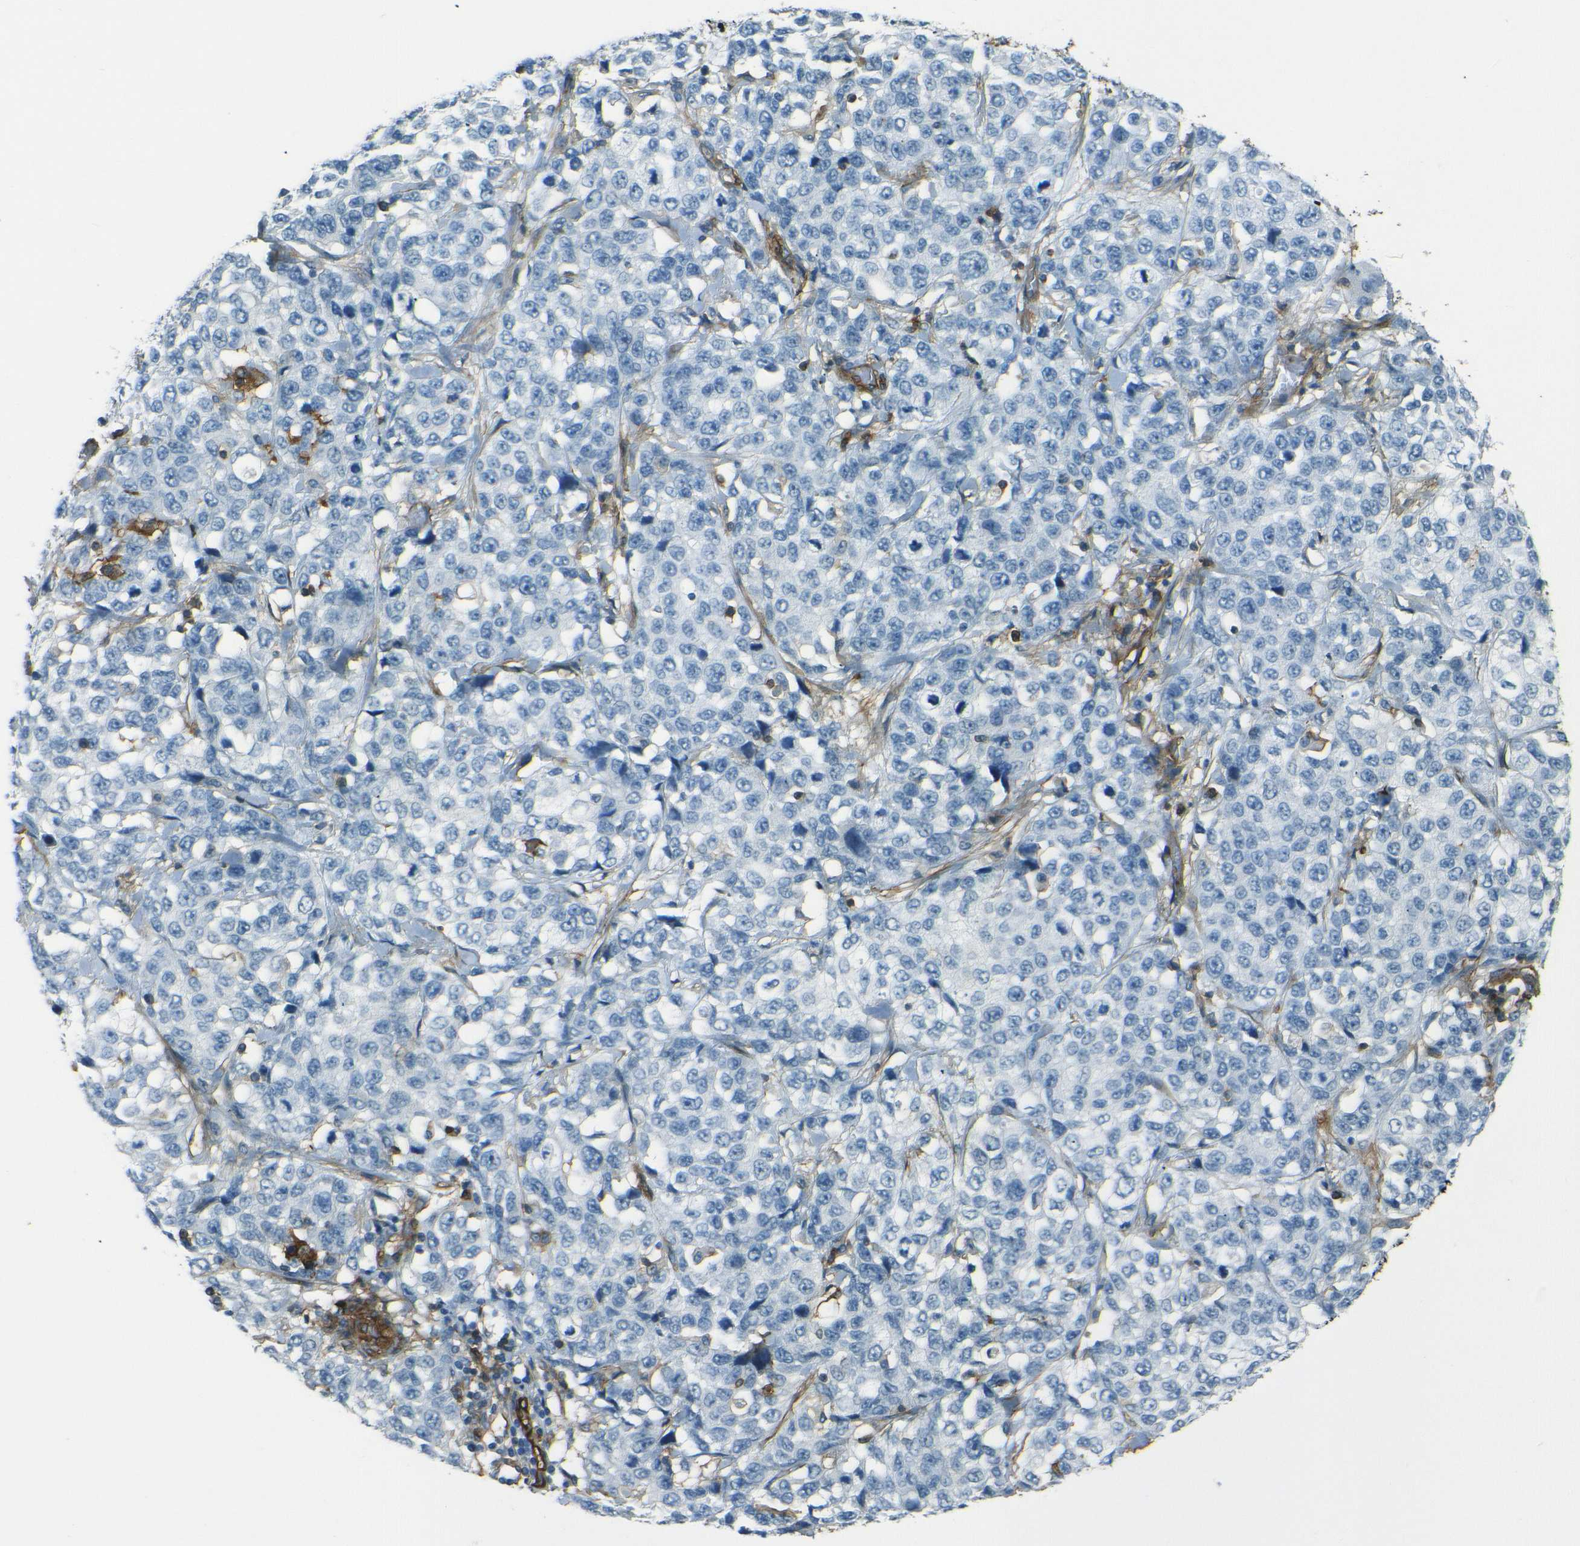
{"staining": {"intensity": "negative", "quantity": "none", "location": "none"}, "tissue": "stomach cancer", "cell_type": "Tumor cells", "image_type": "cancer", "snomed": [{"axis": "morphology", "description": "Normal tissue, NOS"}, {"axis": "morphology", "description": "Adenocarcinoma, NOS"}, {"axis": "topography", "description": "Stomach"}], "caption": "The photomicrograph displays no significant expression in tumor cells of adenocarcinoma (stomach).", "gene": "ENTPD1", "patient": {"sex": "male", "age": 48}}